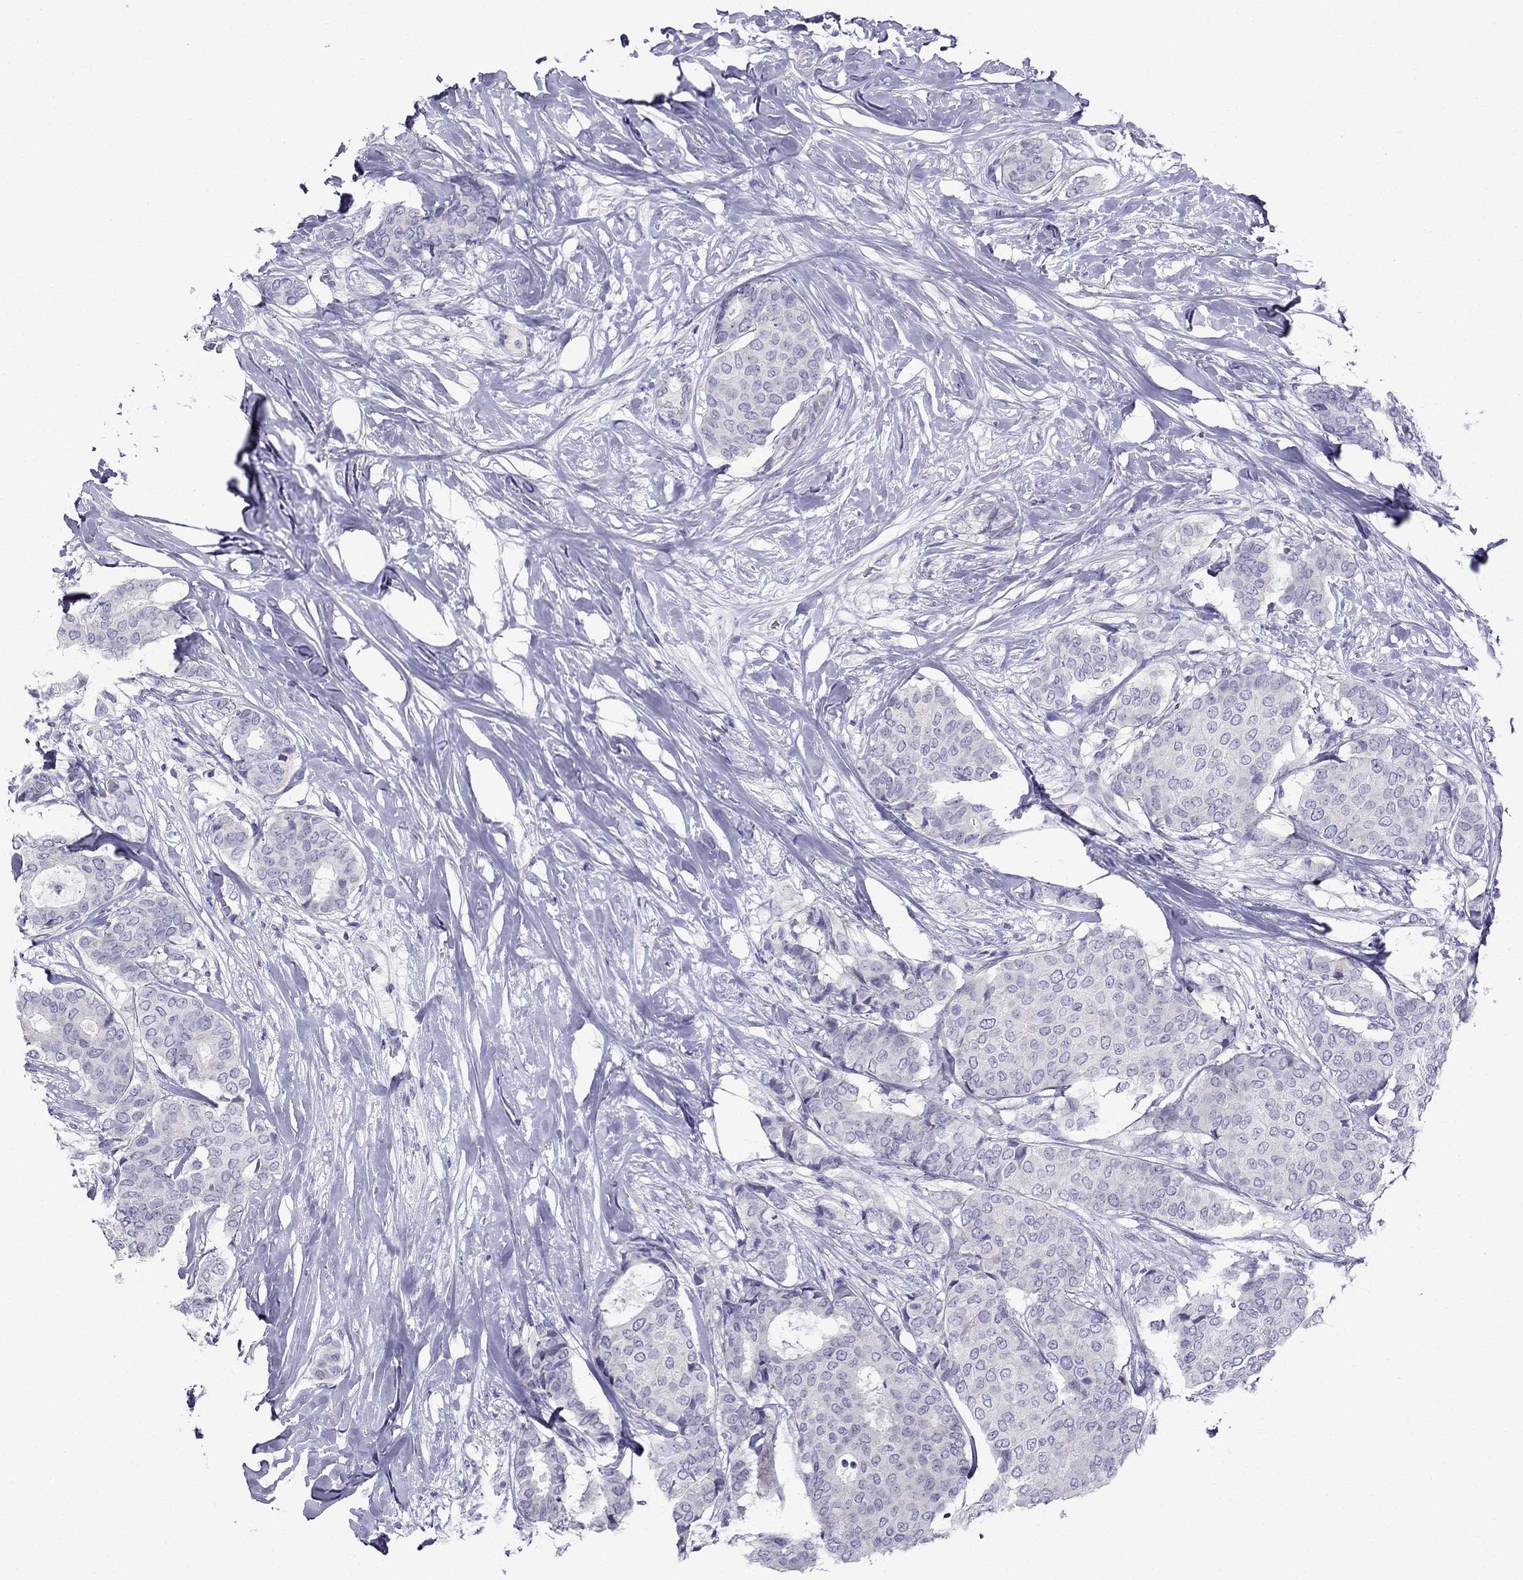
{"staining": {"intensity": "negative", "quantity": "none", "location": "none"}, "tissue": "breast cancer", "cell_type": "Tumor cells", "image_type": "cancer", "snomed": [{"axis": "morphology", "description": "Duct carcinoma"}, {"axis": "topography", "description": "Breast"}], "caption": "Breast cancer was stained to show a protein in brown. There is no significant staining in tumor cells.", "gene": "PATE1", "patient": {"sex": "female", "age": 75}}